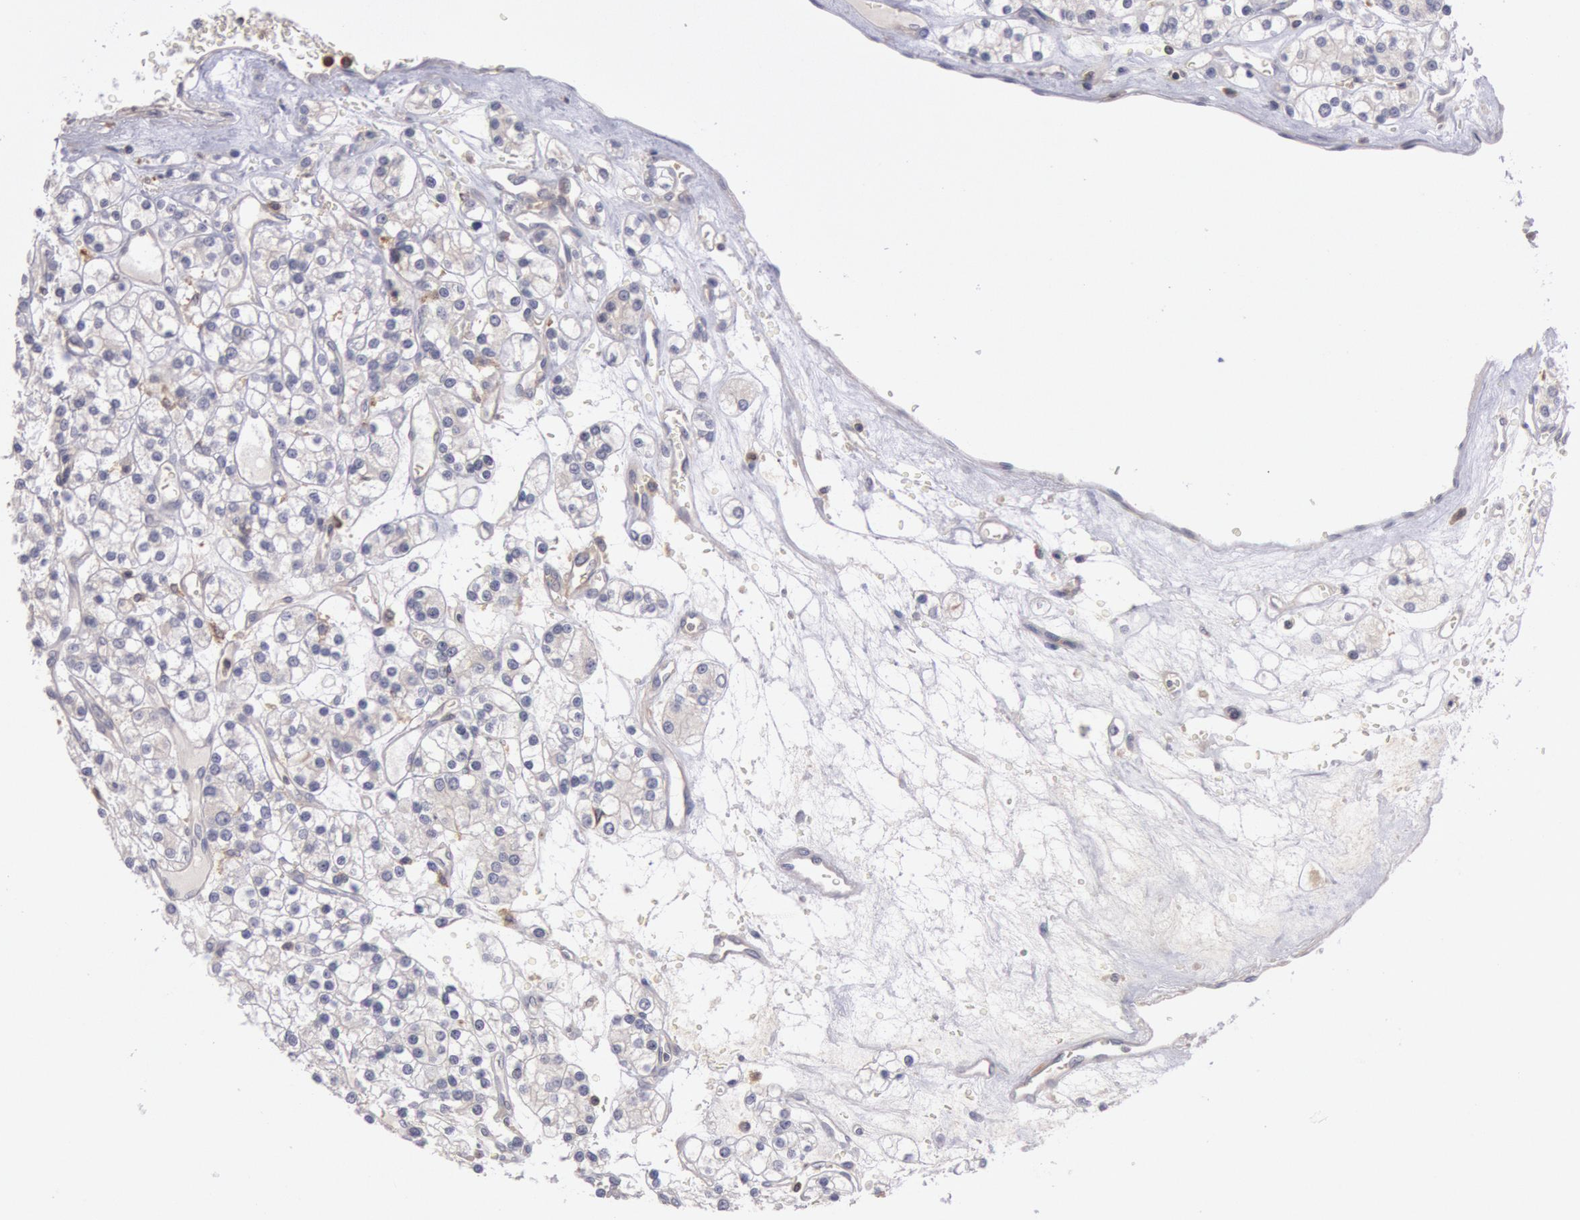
{"staining": {"intensity": "negative", "quantity": "none", "location": "none"}, "tissue": "renal cancer", "cell_type": "Tumor cells", "image_type": "cancer", "snomed": [{"axis": "morphology", "description": "Adenocarcinoma, NOS"}, {"axis": "topography", "description": "Kidney"}], "caption": "Immunohistochemistry of human adenocarcinoma (renal) demonstrates no expression in tumor cells.", "gene": "PIK3R1", "patient": {"sex": "female", "age": 62}}